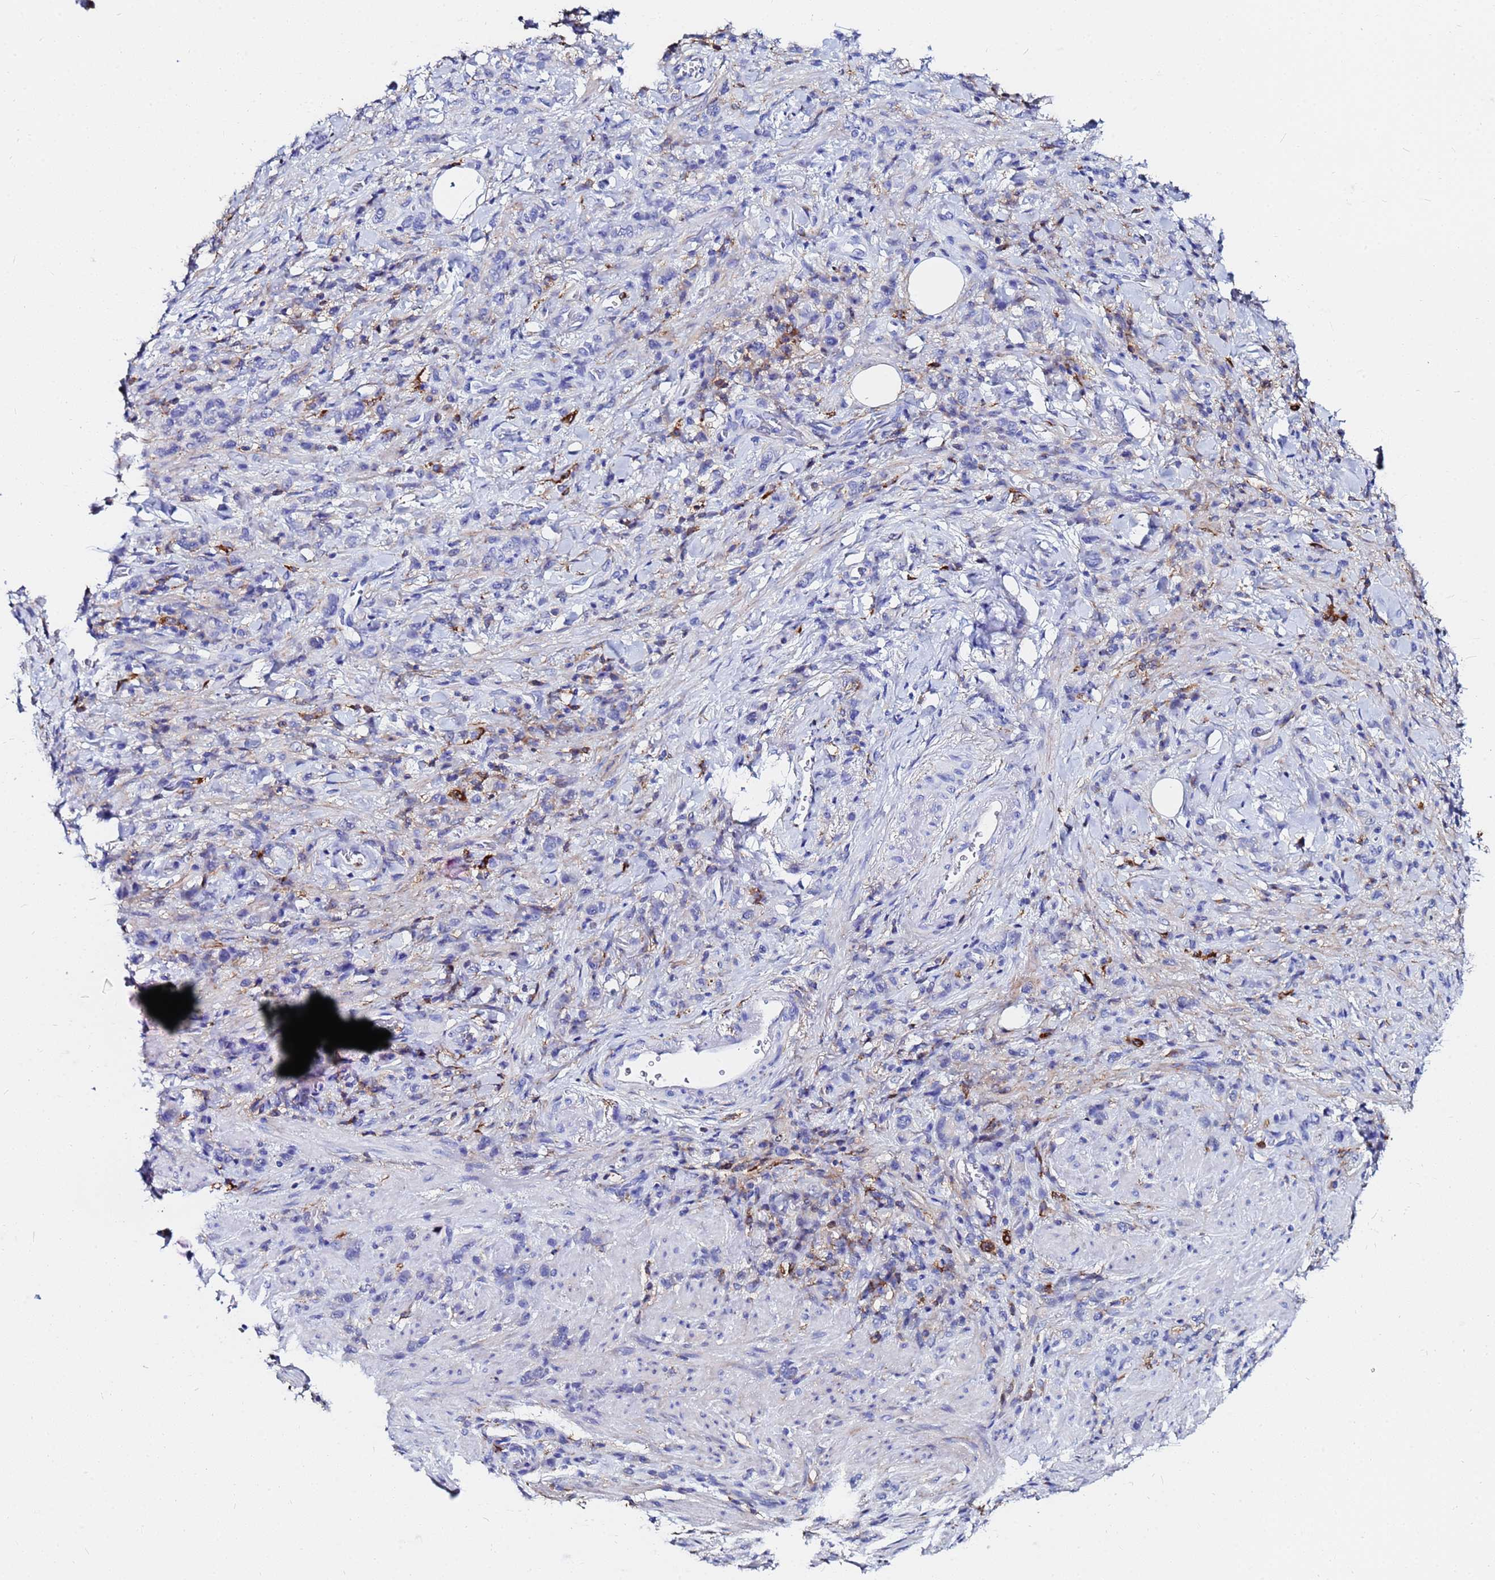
{"staining": {"intensity": "negative", "quantity": "none", "location": "none"}, "tissue": "stomach cancer", "cell_type": "Tumor cells", "image_type": "cancer", "snomed": [{"axis": "morphology", "description": "Adenocarcinoma, NOS"}, {"axis": "topography", "description": "Stomach"}], "caption": "Tumor cells show no significant protein positivity in adenocarcinoma (stomach). The staining was performed using DAB (3,3'-diaminobenzidine) to visualize the protein expression in brown, while the nuclei were stained in blue with hematoxylin (Magnification: 20x).", "gene": "BASP1", "patient": {"sex": "male", "age": 77}}